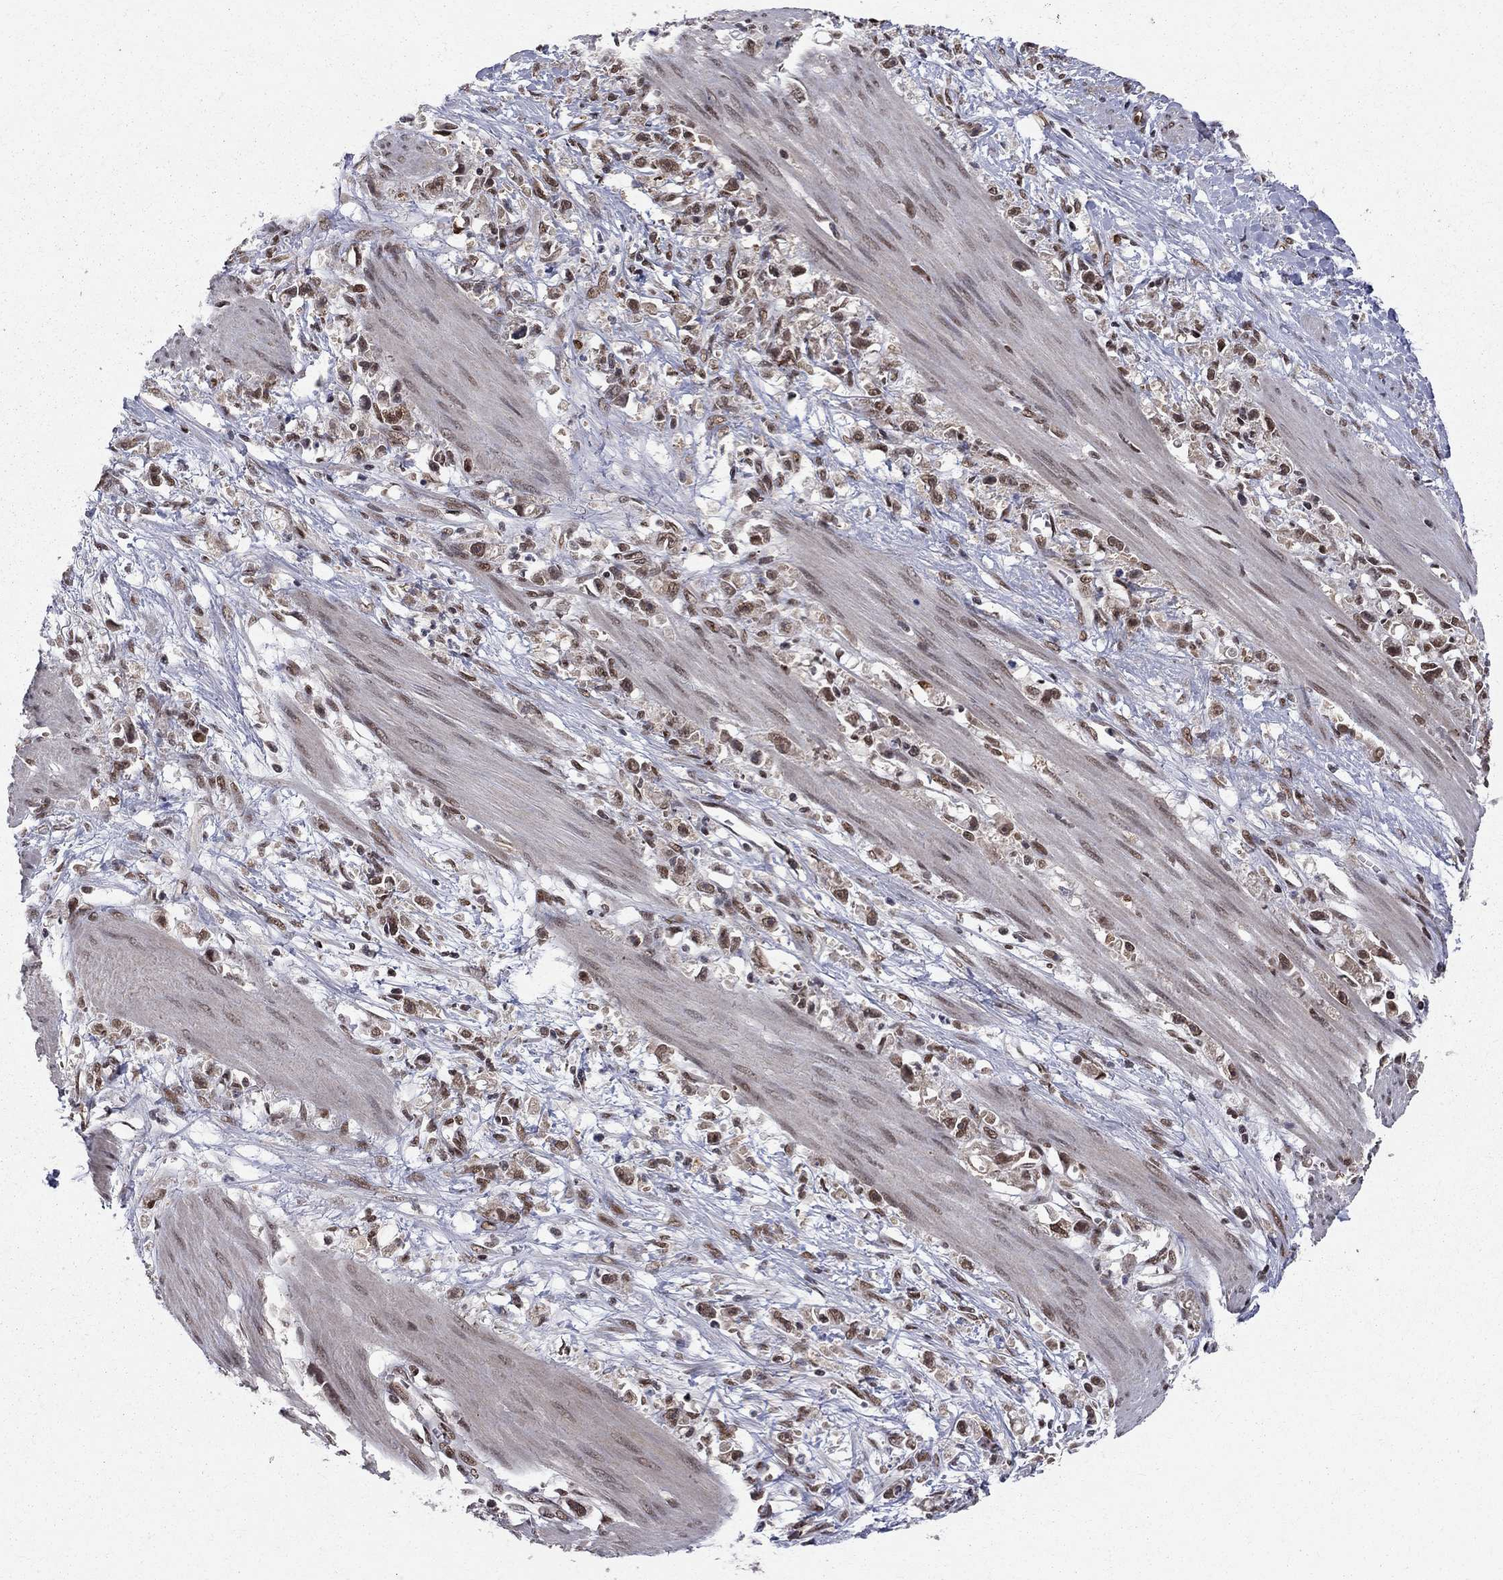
{"staining": {"intensity": "strong", "quantity": "25%-75%", "location": "nuclear"}, "tissue": "stomach cancer", "cell_type": "Tumor cells", "image_type": "cancer", "snomed": [{"axis": "morphology", "description": "Adenocarcinoma, NOS"}, {"axis": "topography", "description": "Stomach"}], "caption": "Stomach adenocarcinoma tissue demonstrates strong nuclear expression in about 25%-75% of tumor cells, visualized by immunohistochemistry.", "gene": "SAP30L", "patient": {"sex": "female", "age": 59}}